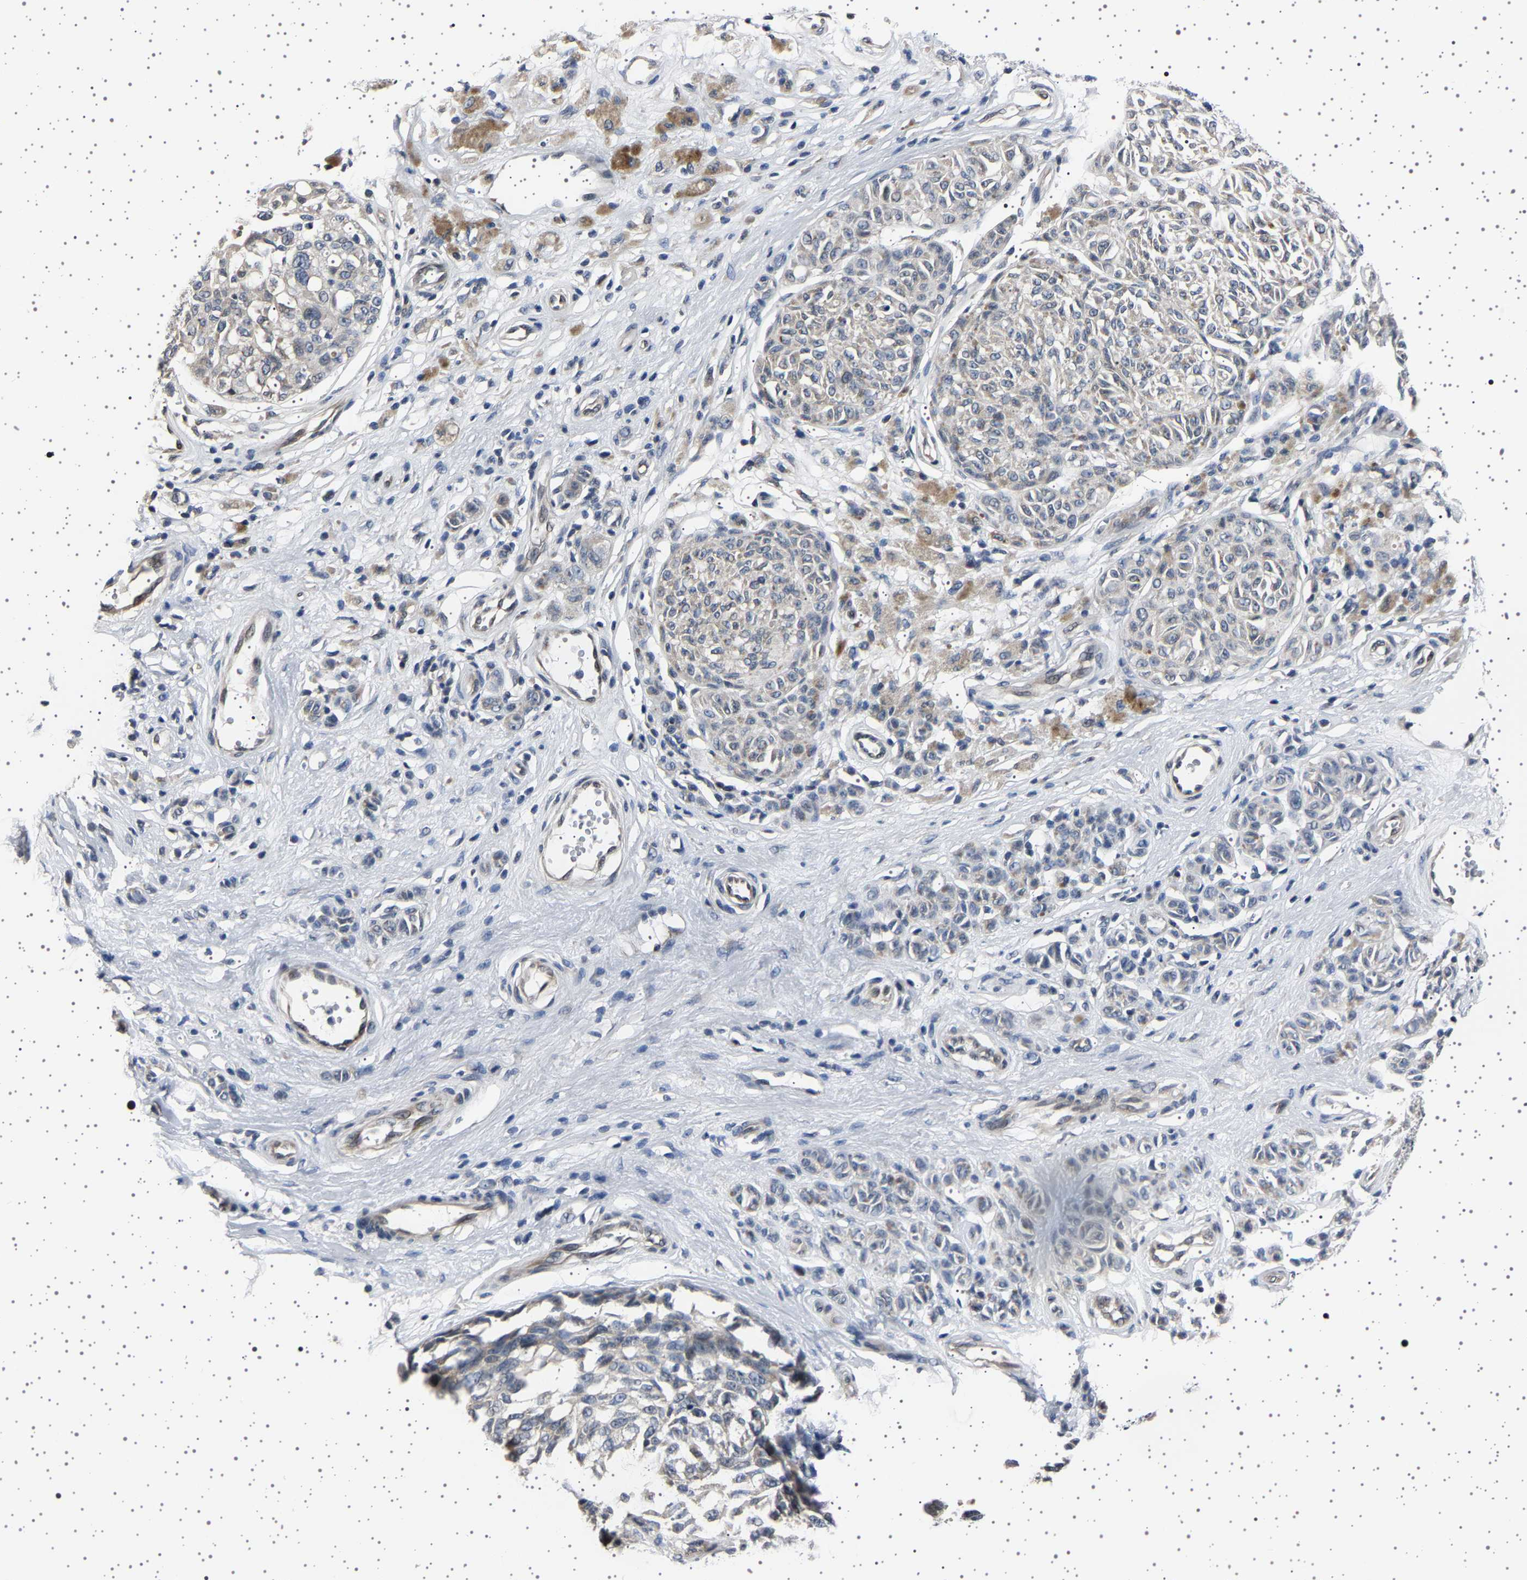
{"staining": {"intensity": "weak", "quantity": "<25%", "location": "cytoplasmic/membranous"}, "tissue": "melanoma", "cell_type": "Tumor cells", "image_type": "cancer", "snomed": [{"axis": "morphology", "description": "Malignant melanoma, NOS"}, {"axis": "topography", "description": "Skin"}], "caption": "Melanoma stained for a protein using immunohistochemistry shows no positivity tumor cells.", "gene": "IL10RB", "patient": {"sex": "female", "age": 64}}